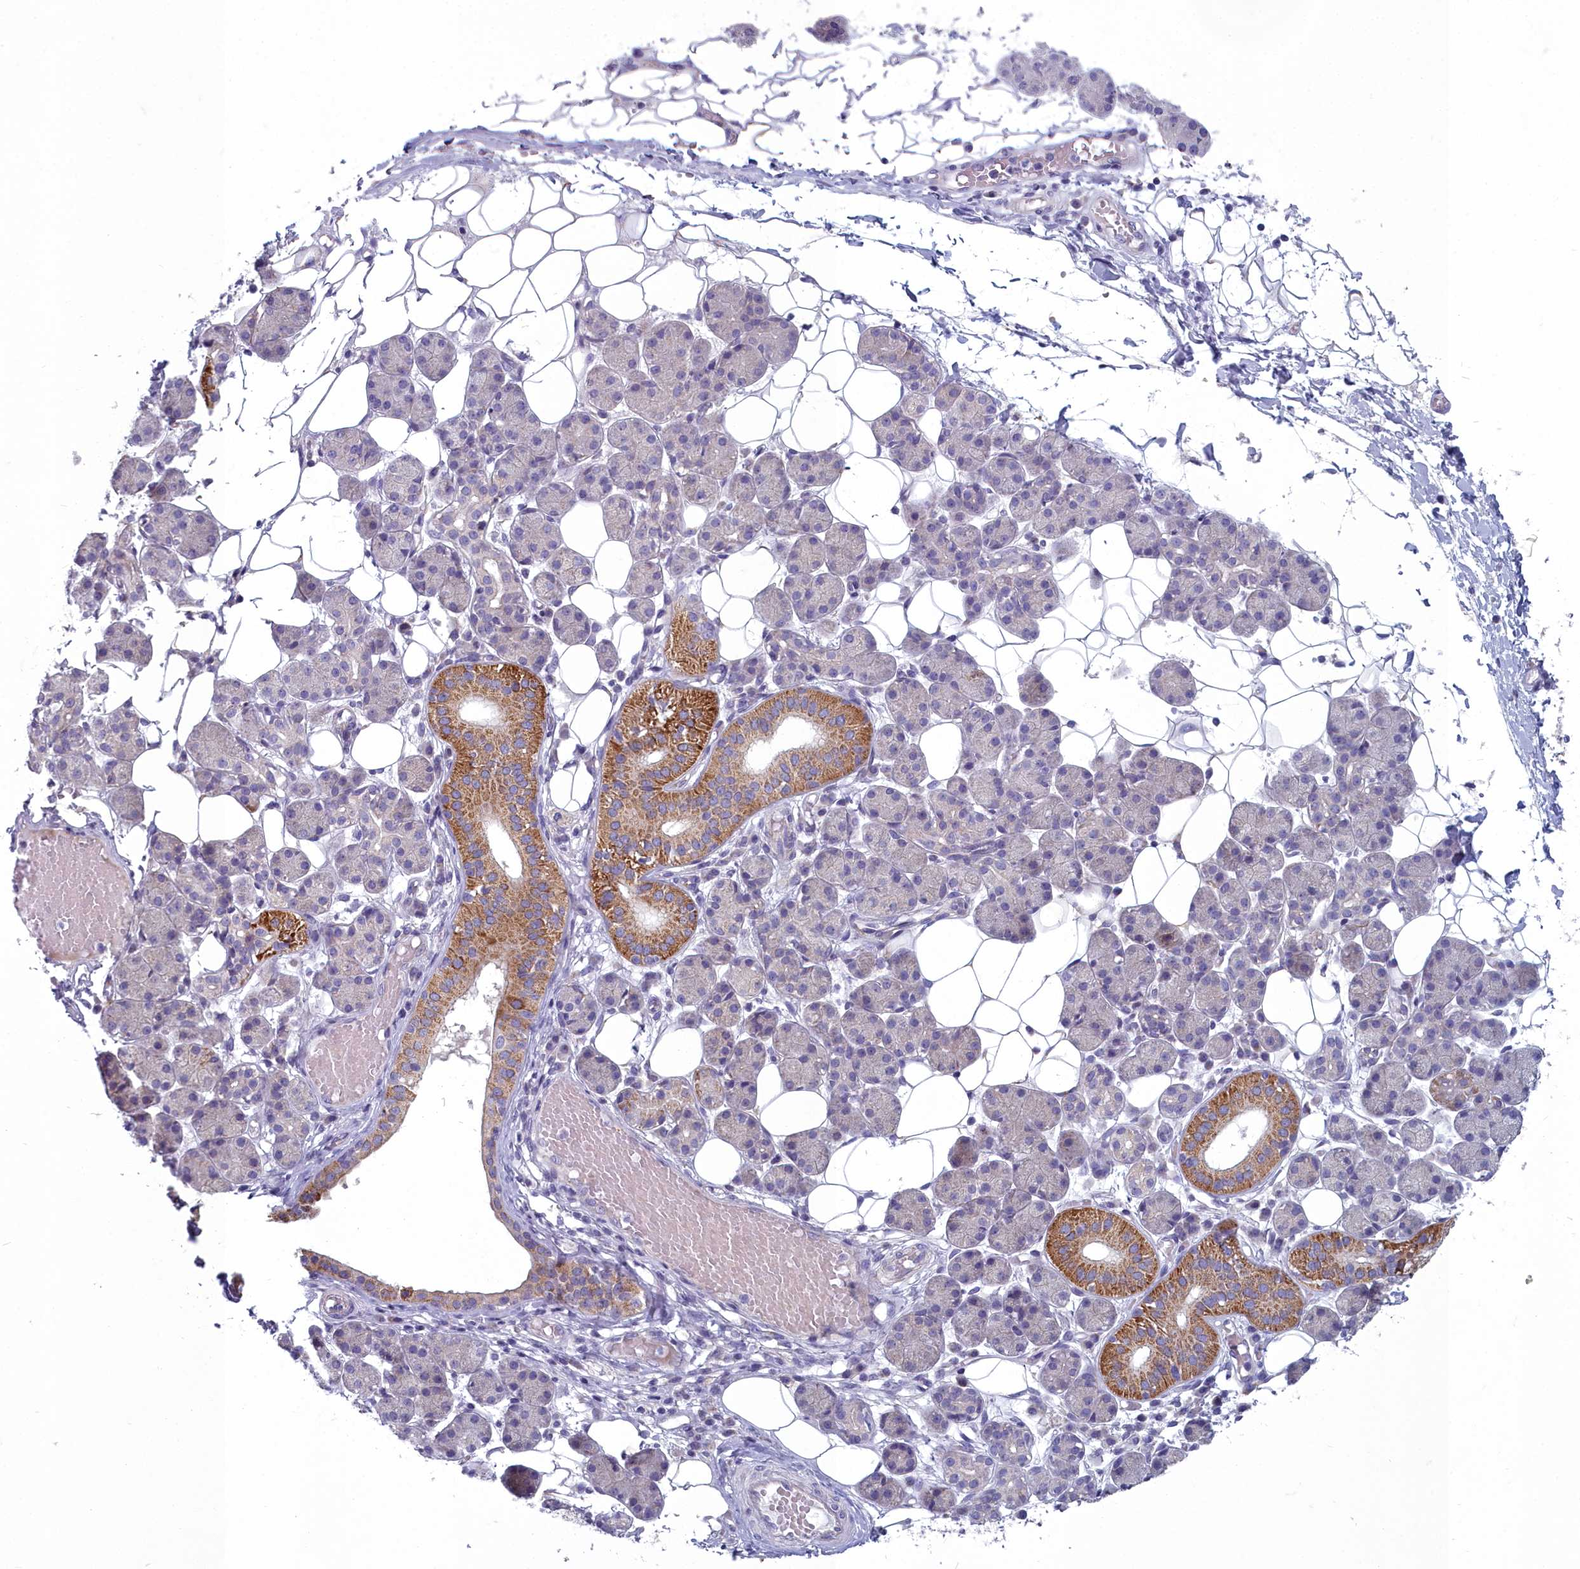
{"staining": {"intensity": "strong", "quantity": "<25%", "location": "cytoplasmic/membranous"}, "tissue": "salivary gland", "cell_type": "Glandular cells", "image_type": "normal", "snomed": [{"axis": "morphology", "description": "Normal tissue, NOS"}, {"axis": "topography", "description": "Salivary gland"}], "caption": "A histopathology image of salivary gland stained for a protein demonstrates strong cytoplasmic/membranous brown staining in glandular cells.", "gene": "INSYN2A", "patient": {"sex": "female", "age": 33}}